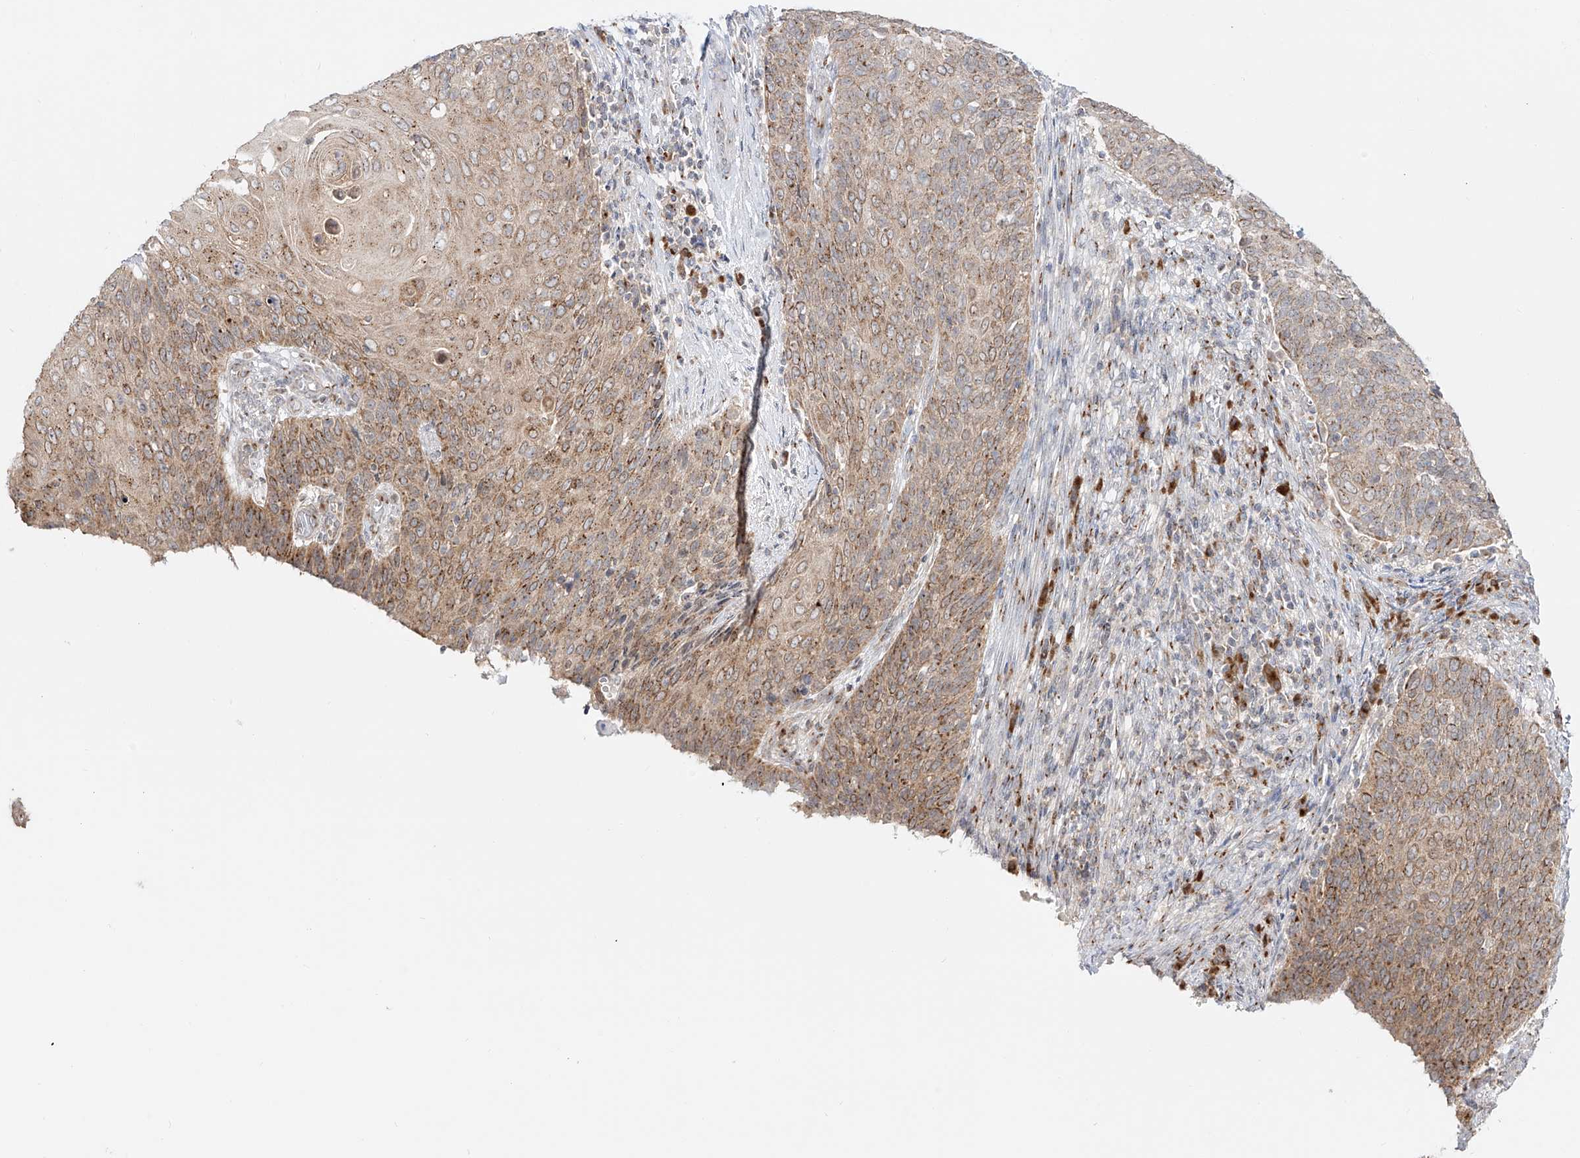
{"staining": {"intensity": "moderate", "quantity": ">75%", "location": "cytoplasmic/membranous"}, "tissue": "cervical cancer", "cell_type": "Tumor cells", "image_type": "cancer", "snomed": [{"axis": "morphology", "description": "Squamous cell carcinoma, NOS"}, {"axis": "topography", "description": "Cervix"}], "caption": "A histopathology image of cervical squamous cell carcinoma stained for a protein reveals moderate cytoplasmic/membranous brown staining in tumor cells.", "gene": "BSDC1", "patient": {"sex": "female", "age": 39}}